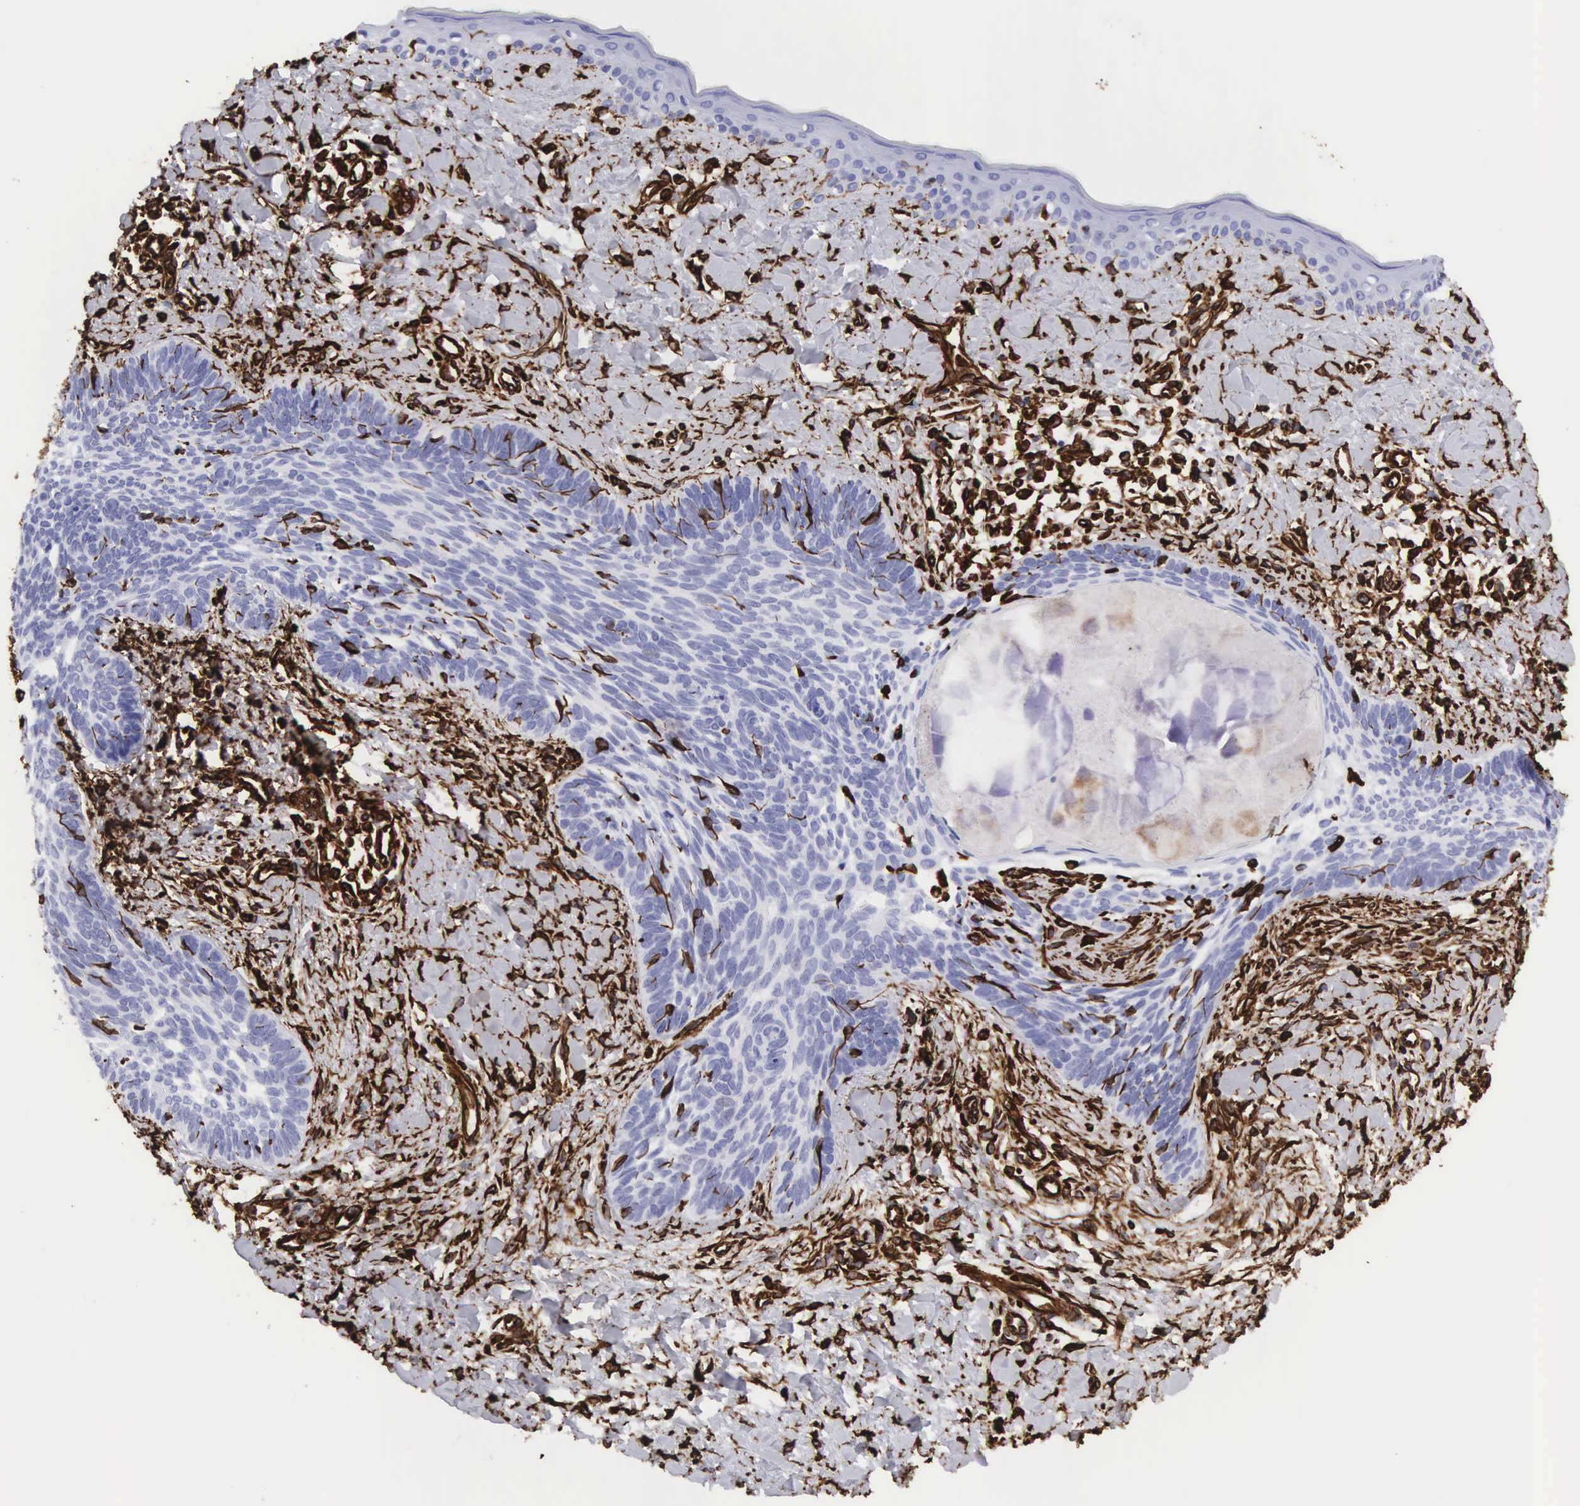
{"staining": {"intensity": "strong", "quantity": "<25%", "location": "cytoplasmic/membranous"}, "tissue": "skin cancer", "cell_type": "Tumor cells", "image_type": "cancer", "snomed": [{"axis": "morphology", "description": "Basal cell carcinoma"}, {"axis": "topography", "description": "Skin"}], "caption": "The immunohistochemical stain highlights strong cytoplasmic/membranous positivity in tumor cells of skin cancer (basal cell carcinoma) tissue. (brown staining indicates protein expression, while blue staining denotes nuclei).", "gene": "VIM", "patient": {"sex": "female", "age": 81}}